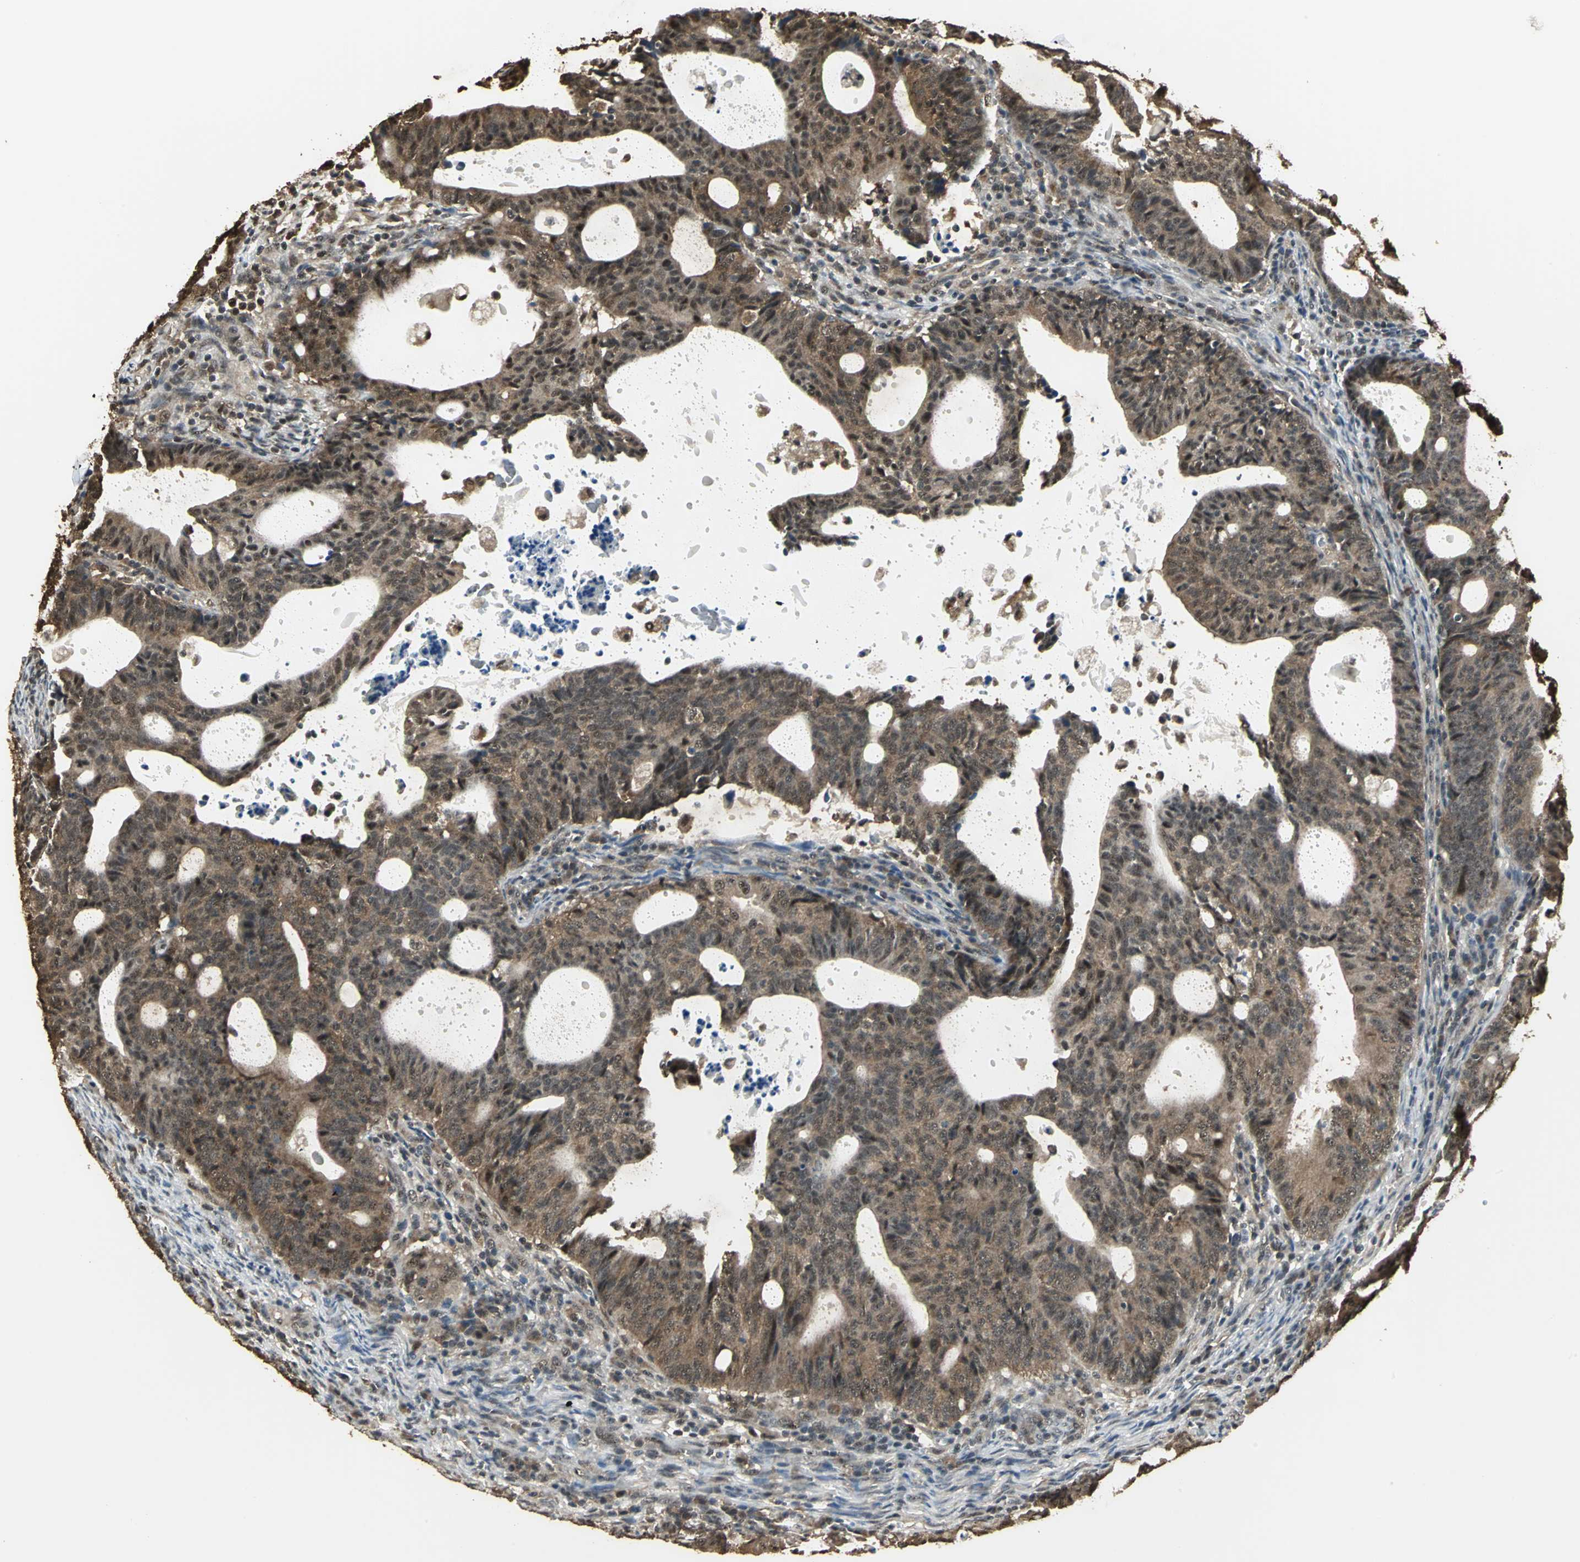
{"staining": {"intensity": "strong", "quantity": ">75%", "location": "cytoplasmic/membranous"}, "tissue": "endometrial cancer", "cell_type": "Tumor cells", "image_type": "cancer", "snomed": [{"axis": "morphology", "description": "Adenocarcinoma, NOS"}, {"axis": "topography", "description": "Uterus"}], "caption": "Protein staining displays strong cytoplasmic/membranous expression in approximately >75% of tumor cells in endometrial cancer. (brown staining indicates protein expression, while blue staining denotes nuclei).", "gene": "UCHL5", "patient": {"sex": "female", "age": 83}}